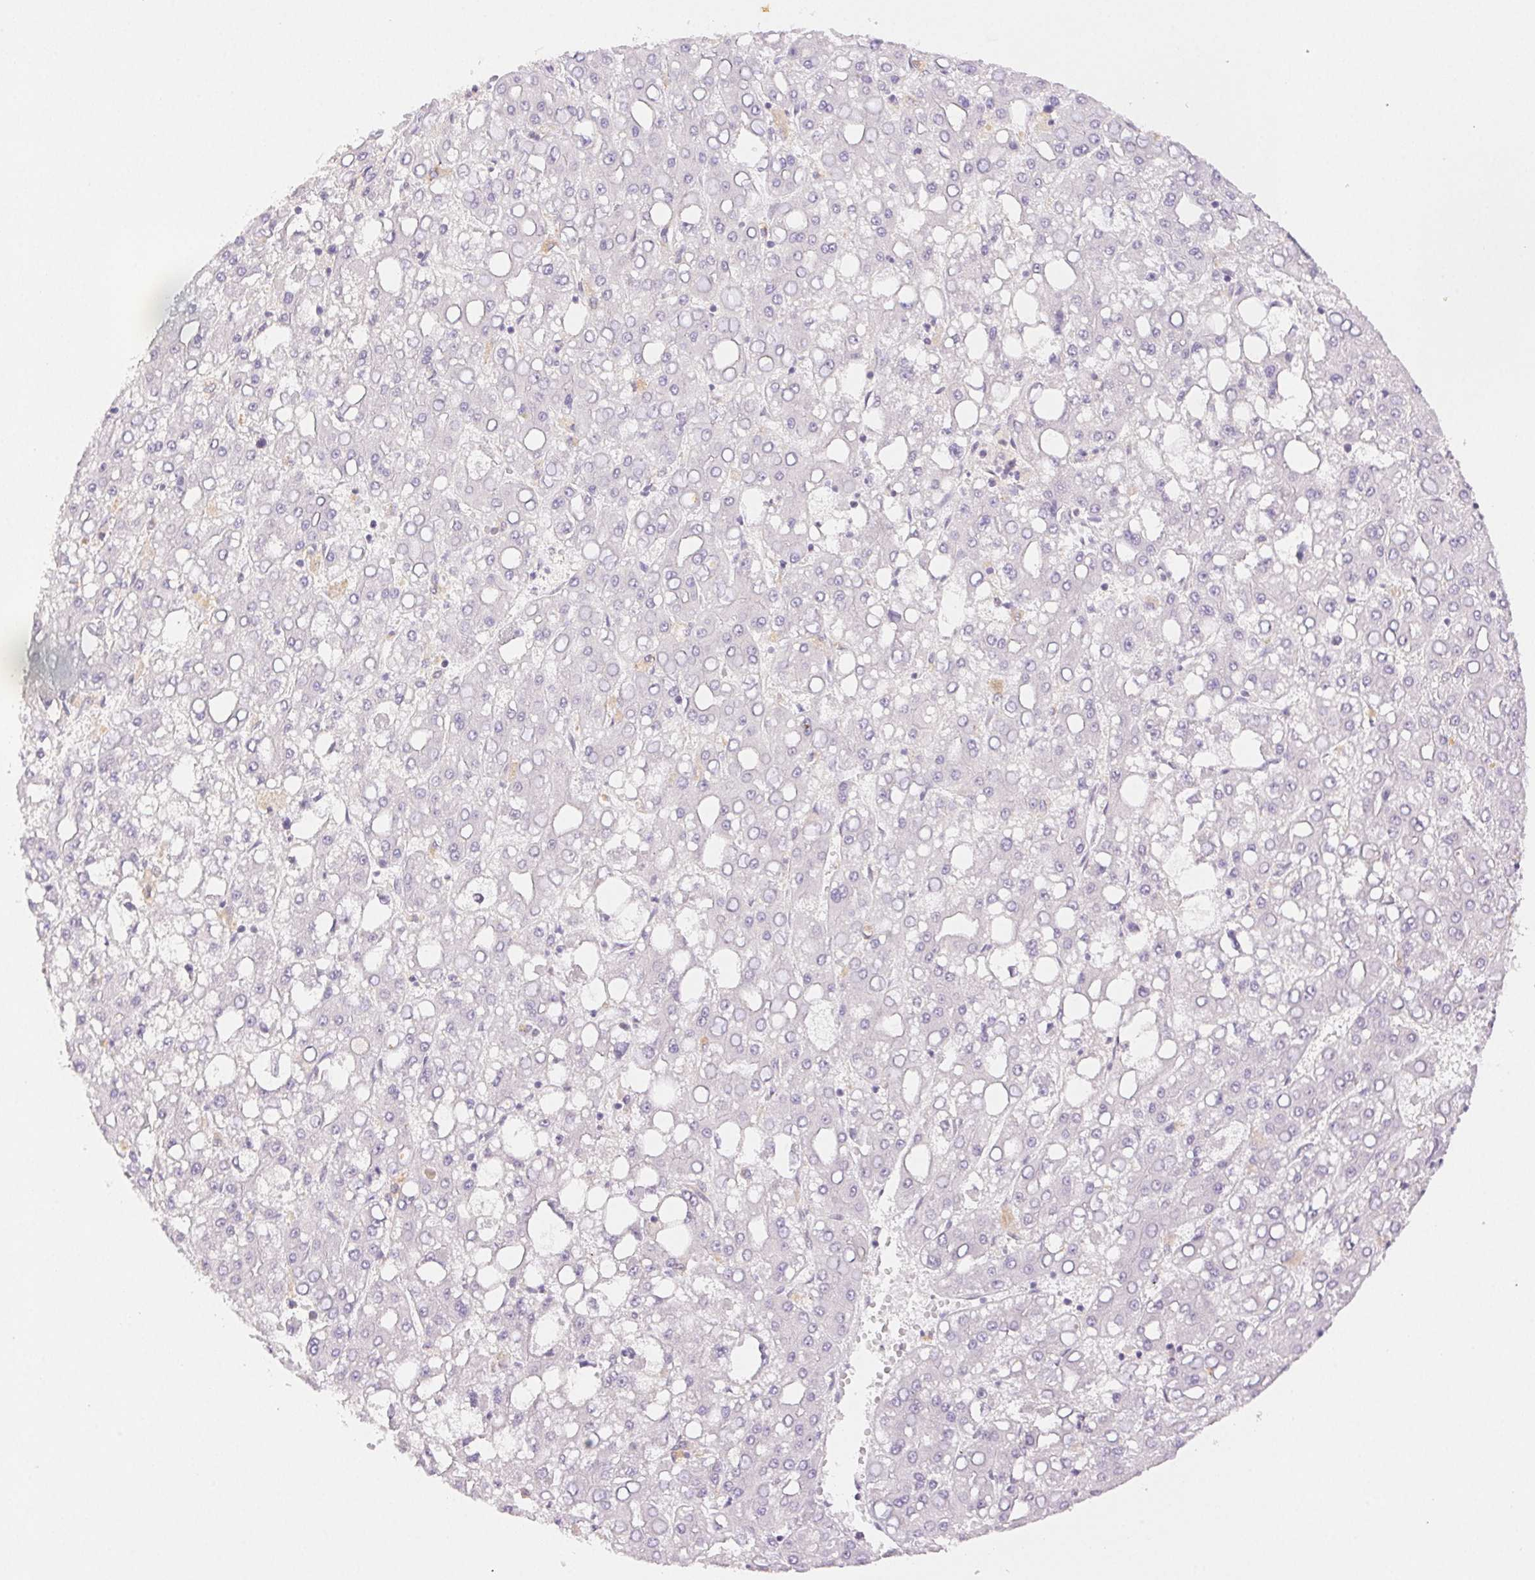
{"staining": {"intensity": "negative", "quantity": "none", "location": "none"}, "tissue": "liver cancer", "cell_type": "Tumor cells", "image_type": "cancer", "snomed": [{"axis": "morphology", "description": "Carcinoma, Hepatocellular, NOS"}, {"axis": "topography", "description": "Liver"}], "caption": "IHC image of human liver hepatocellular carcinoma stained for a protein (brown), which exhibits no expression in tumor cells.", "gene": "H2AZ2", "patient": {"sex": "male", "age": 65}}